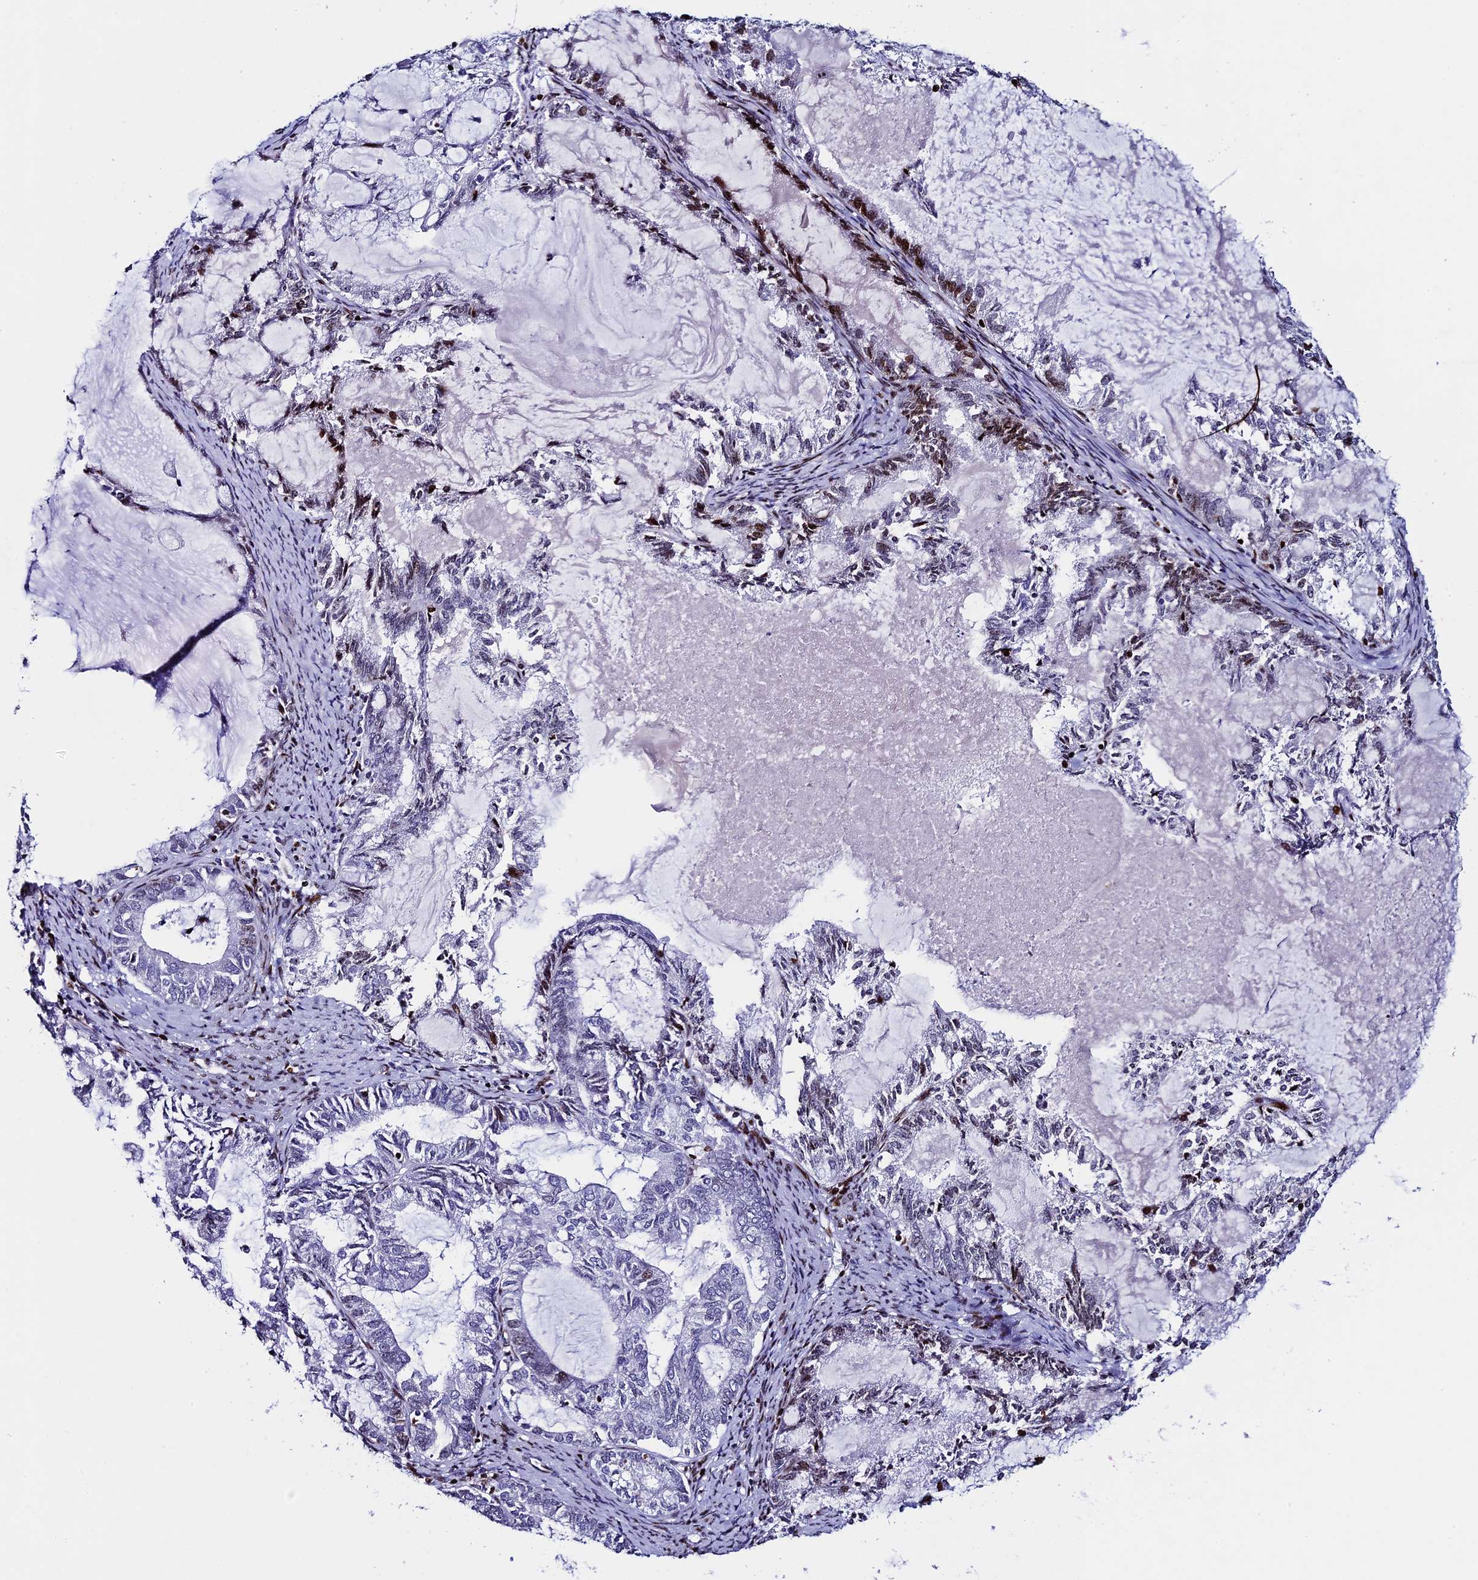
{"staining": {"intensity": "strong", "quantity": "<25%", "location": "nuclear"}, "tissue": "endometrial cancer", "cell_type": "Tumor cells", "image_type": "cancer", "snomed": [{"axis": "morphology", "description": "Adenocarcinoma, NOS"}, {"axis": "topography", "description": "Endometrium"}], "caption": "Immunohistochemical staining of human endometrial cancer demonstrates medium levels of strong nuclear expression in approximately <25% of tumor cells.", "gene": "BTBD3", "patient": {"sex": "female", "age": 86}}